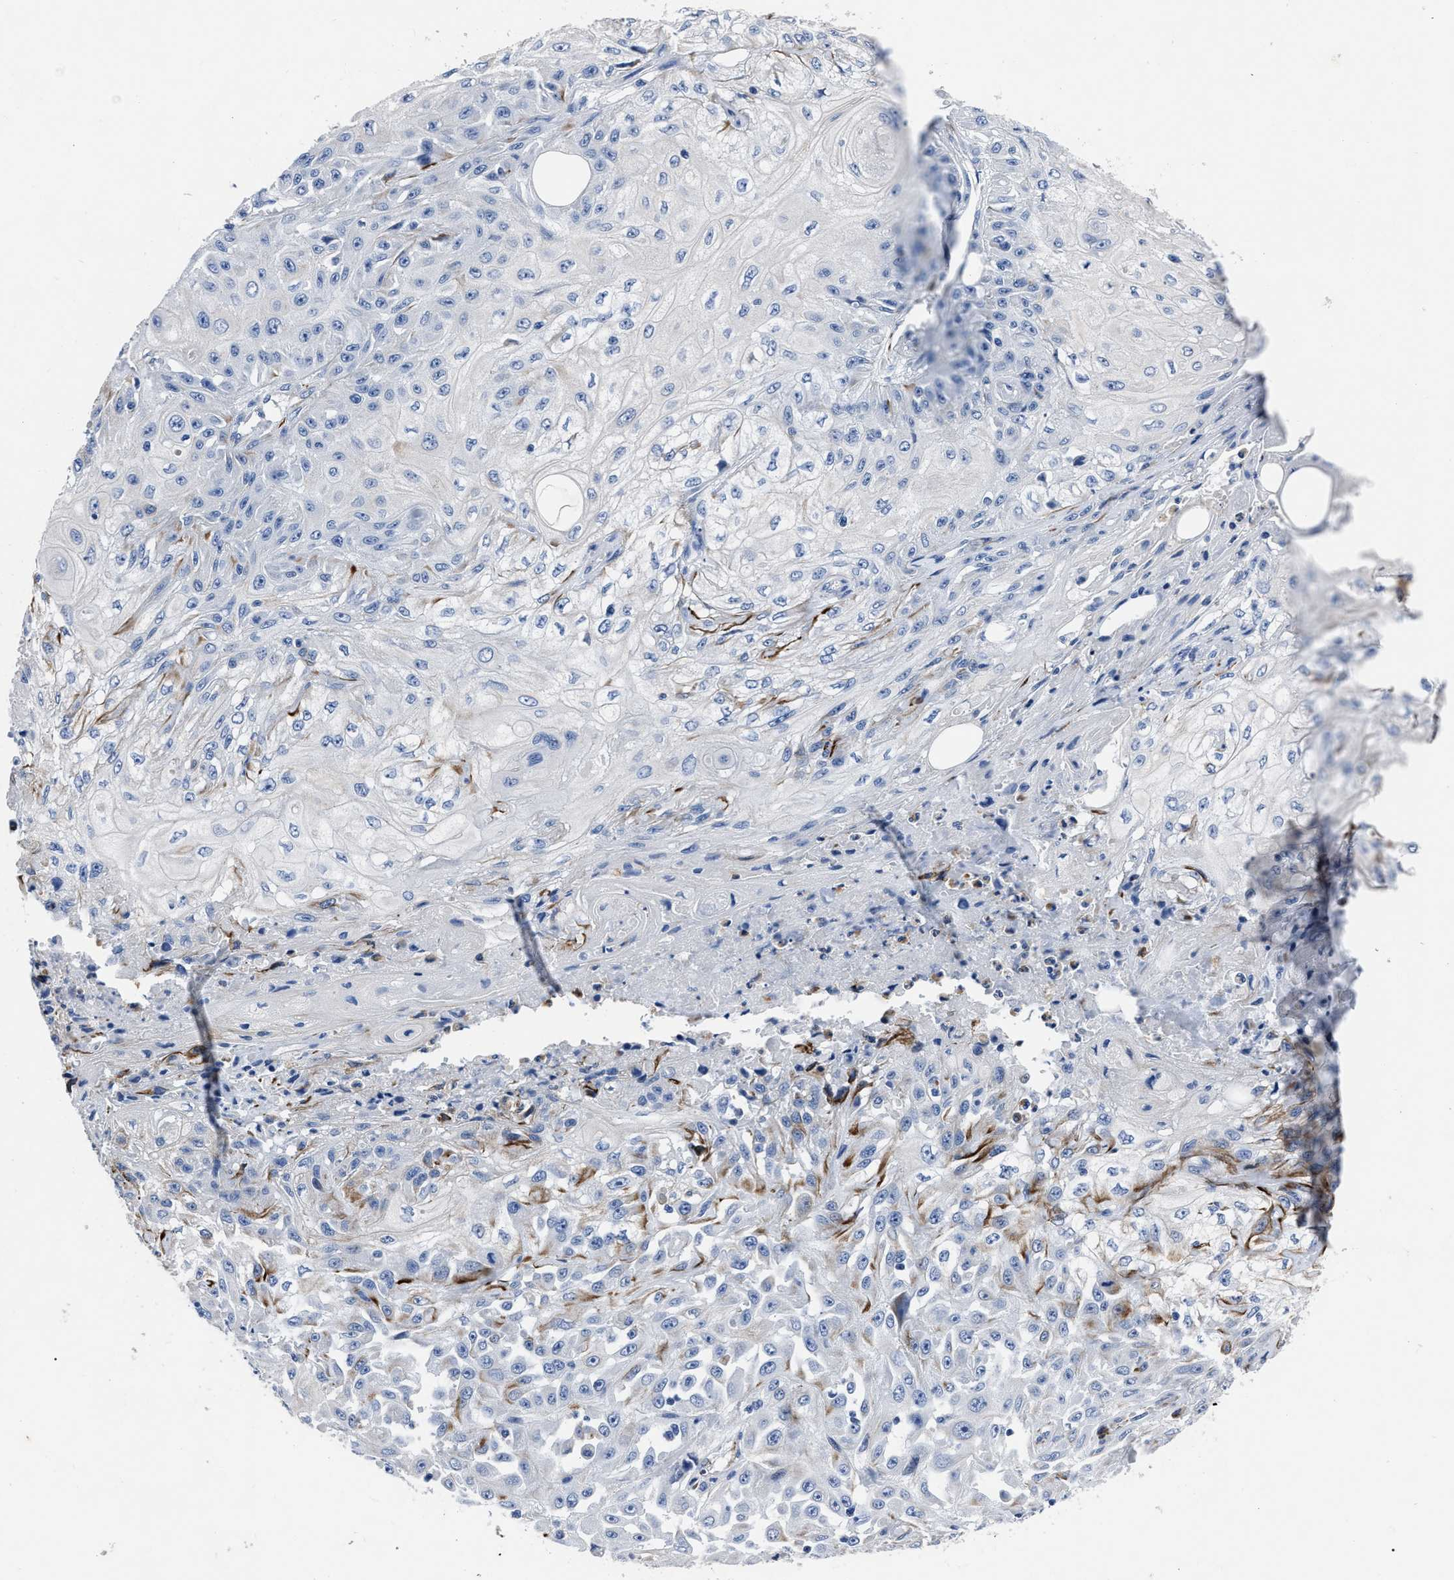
{"staining": {"intensity": "negative", "quantity": "none", "location": "none"}, "tissue": "skin cancer", "cell_type": "Tumor cells", "image_type": "cancer", "snomed": [{"axis": "morphology", "description": "Squamous cell carcinoma, NOS"}, {"axis": "morphology", "description": "Squamous cell carcinoma, metastatic, NOS"}, {"axis": "topography", "description": "Skin"}, {"axis": "topography", "description": "Lymph node"}], "caption": "IHC of skin cancer (squamous cell carcinoma) displays no staining in tumor cells.", "gene": "OR10G3", "patient": {"sex": "male", "age": 75}}